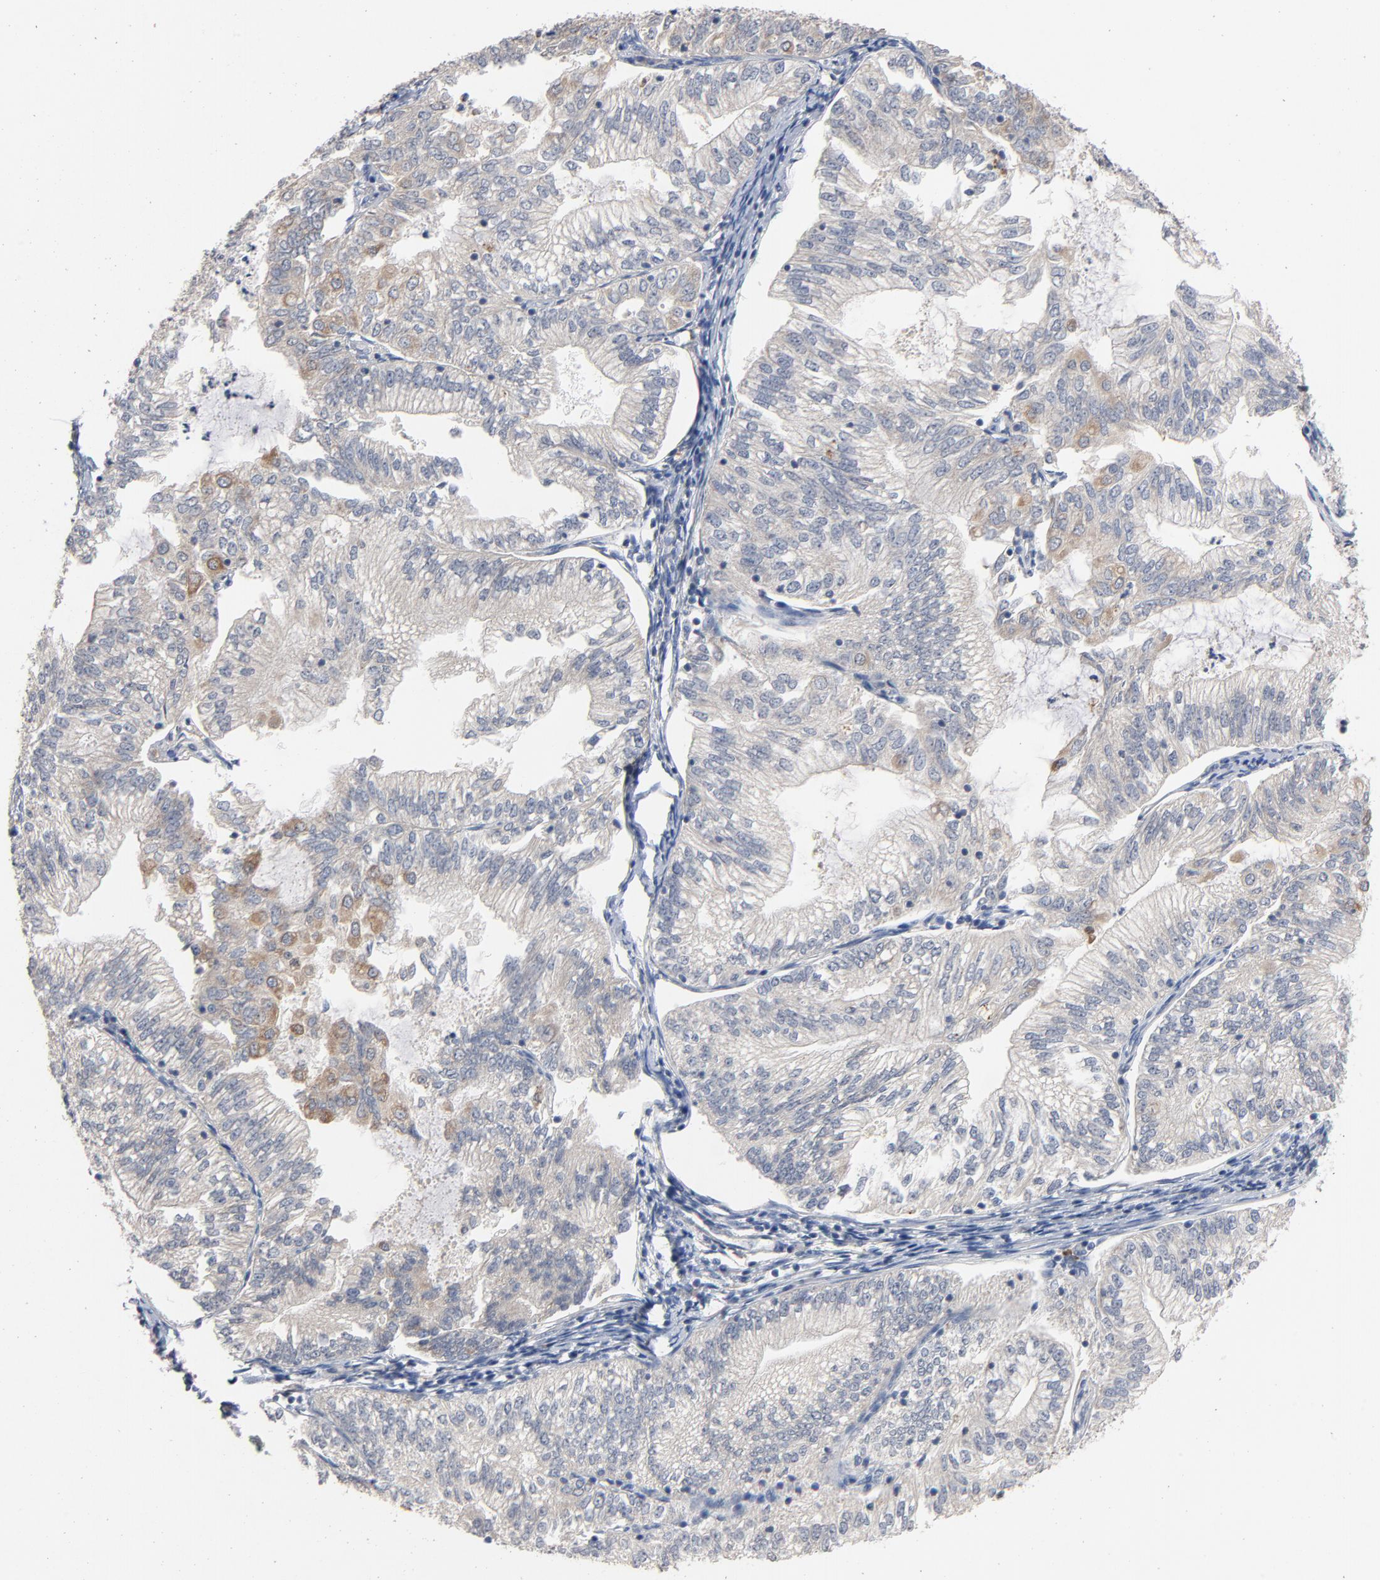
{"staining": {"intensity": "moderate", "quantity": "25%-75%", "location": "cytoplasmic/membranous"}, "tissue": "endometrial cancer", "cell_type": "Tumor cells", "image_type": "cancer", "snomed": [{"axis": "morphology", "description": "Adenocarcinoma, NOS"}, {"axis": "topography", "description": "Endometrium"}], "caption": "Immunohistochemical staining of human adenocarcinoma (endometrial) exhibits moderate cytoplasmic/membranous protein expression in approximately 25%-75% of tumor cells.", "gene": "CCDC134", "patient": {"sex": "female", "age": 69}}